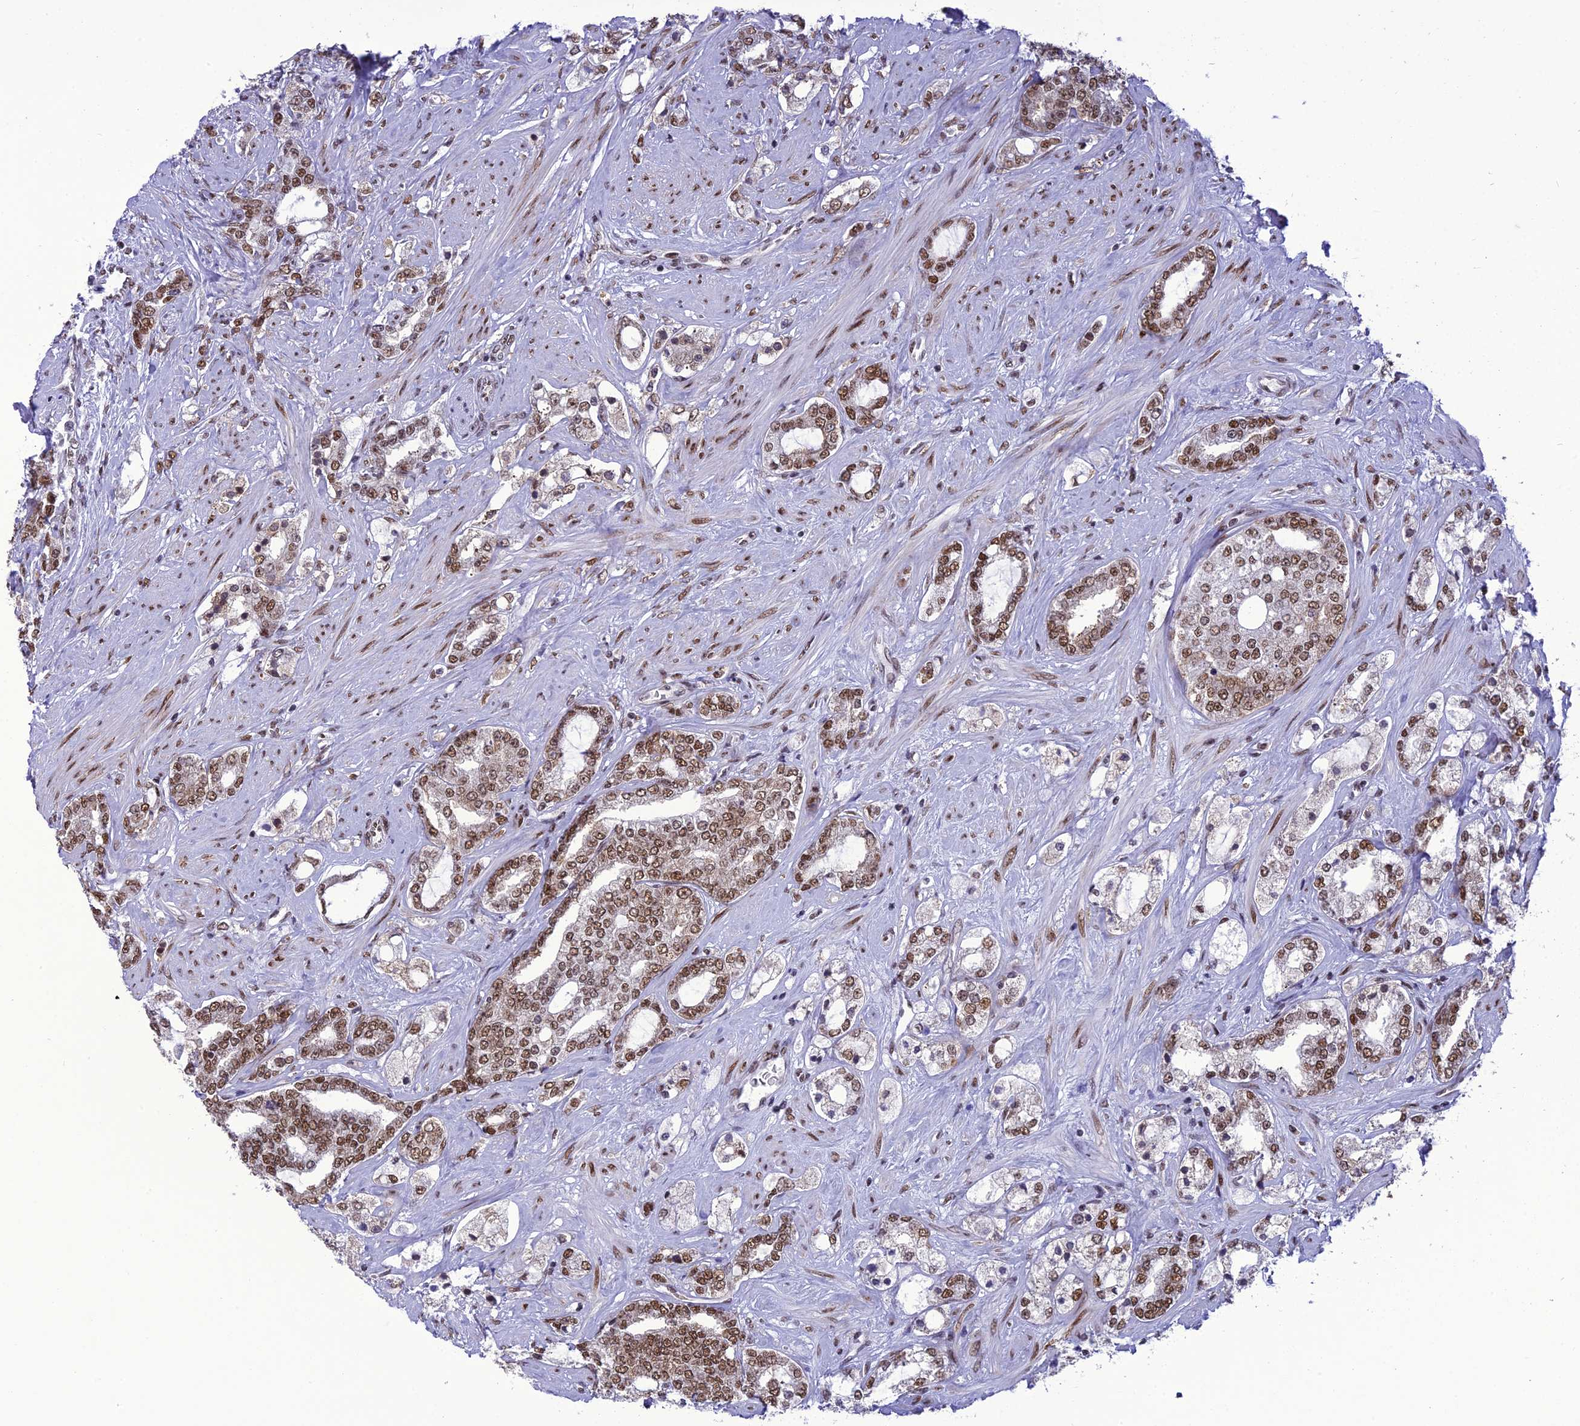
{"staining": {"intensity": "strong", "quantity": ">75%", "location": "nuclear"}, "tissue": "prostate cancer", "cell_type": "Tumor cells", "image_type": "cancer", "snomed": [{"axis": "morphology", "description": "Adenocarcinoma, High grade"}, {"axis": "topography", "description": "Prostate"}], "caption": "A histopathology image of prostate cancer (adenocarcinoma (high-grade)) stained for a protein reveals strong nuclear brown staining in tumor cells. The staining was performed using DAB, with brown indicating positive protein expression. Nuclei are stained blue with hematoxylin.", "gene": "DDX1", "patient": {"sex": "male", "age": 64}}